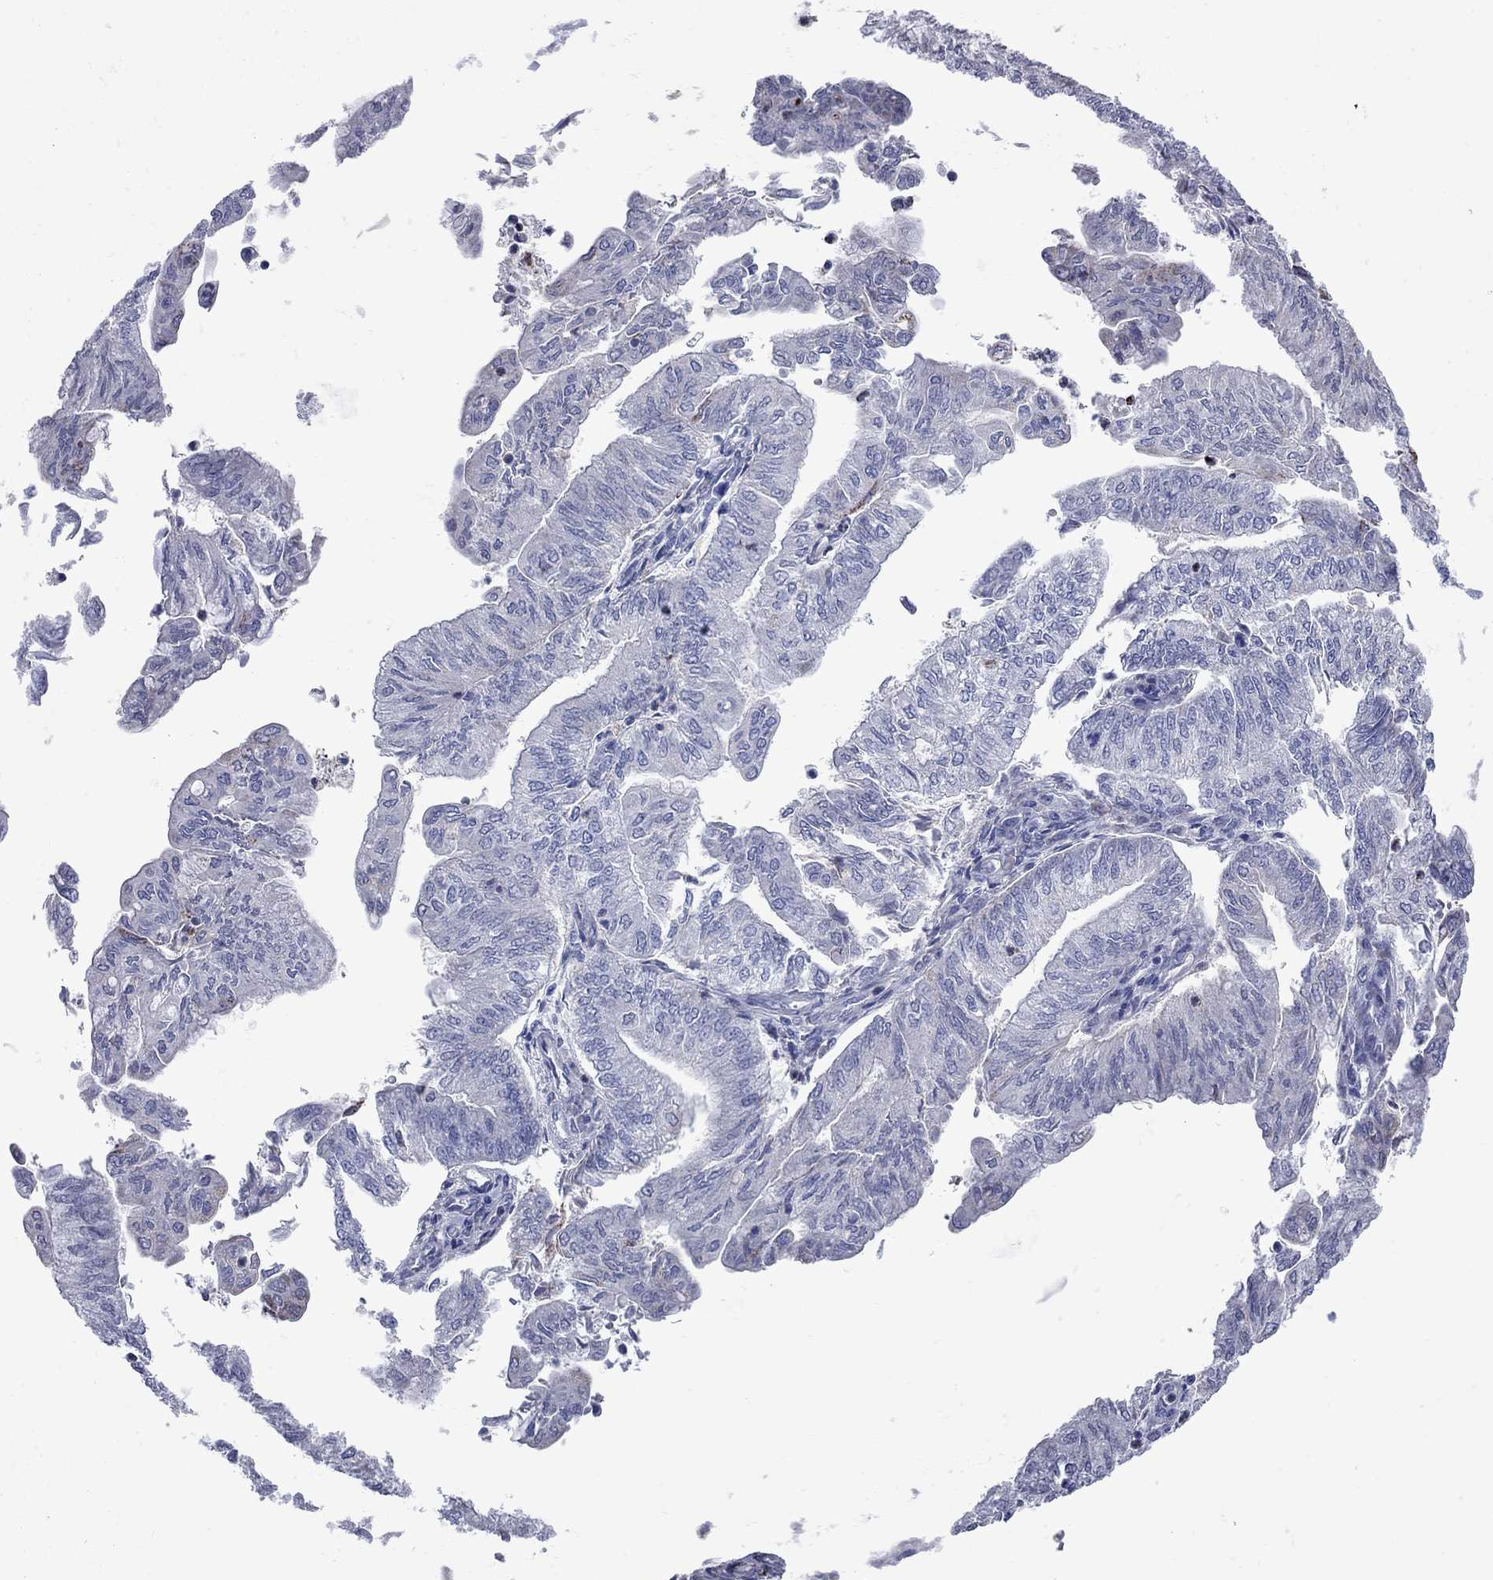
{"staining": {"intensity": "negative", "quantity": "none", "location": "none"}, "tissue": "endometrial cancer", "cell_type": "Tumor cells", "image_type": "cancer", "snomed": [{"axis": "morphology", "description": "Adenocarcinoma, NOS"}, {"axis": "topography", "description": "Endometrium"}], "caption": "There is no significant expression in tumor cells of endometrial cancer (adenocarcinoma).", "gene": "SESTD1", "patient": {"sex": "female", "age": 59}}